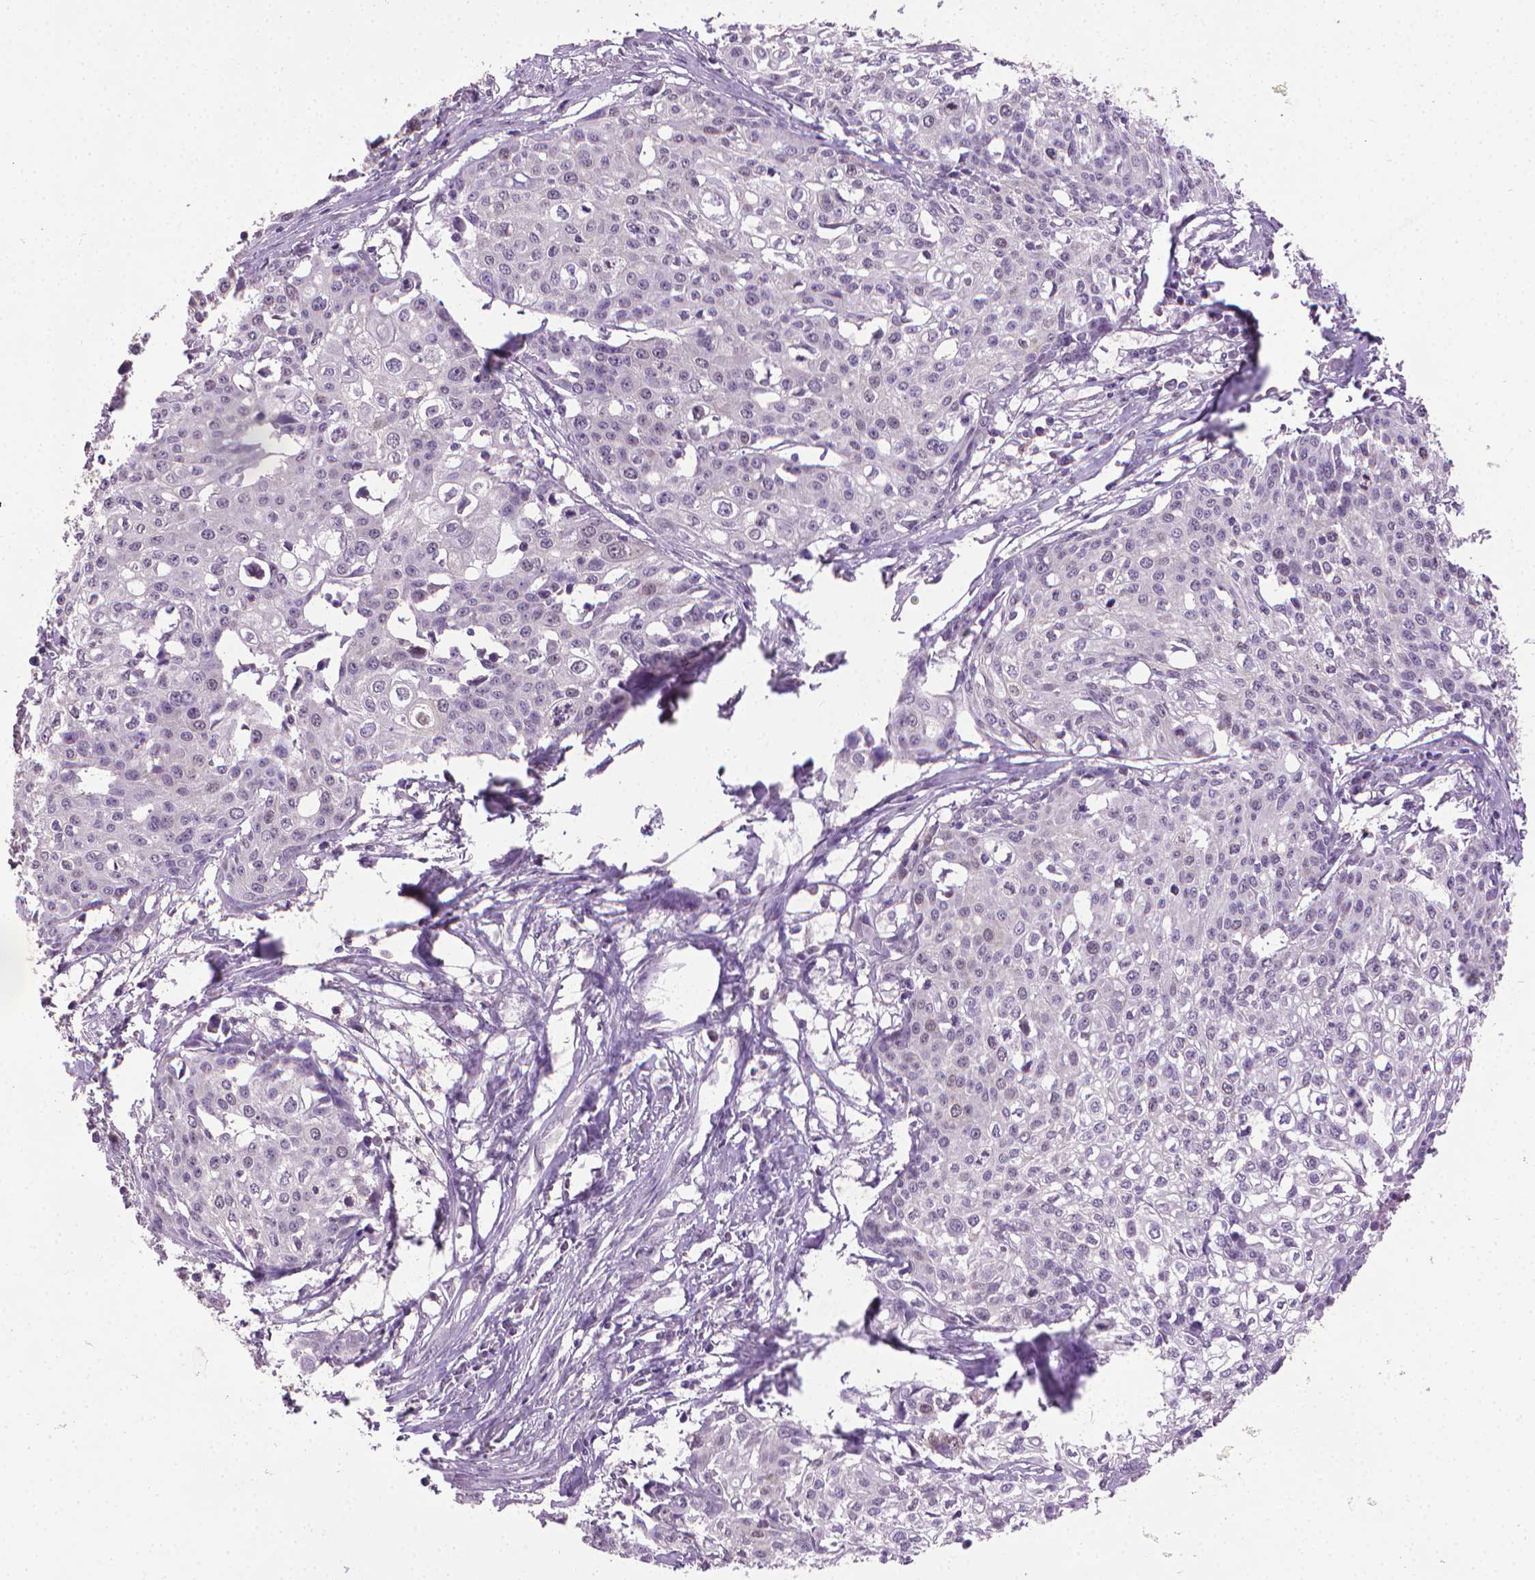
{"staining": {"intensity": "negative", "quantity": "none", "location": "none"}, "tissue": "cervical cancer", "cell_type": "Tumor cells", "image_type": "cancer", "snomed": [{"axis": "morphology", "description": "Squamous cell carcinoma, NOS"}, {"axis": "topography", "description": "Cervix"}], "caption": "Immunohistochemistry of human cervical squamous cell carcinoma reveals no expression in tumor cells. (Stains: DAB (3,3'-diaminobenzidine) immunohistochemistry with hematoxylin counter stain, Microscopy: brightfield microscopy at high magnification).", "gene": "CDKN2D", "patient": {"sex": "female", "age": 39}}